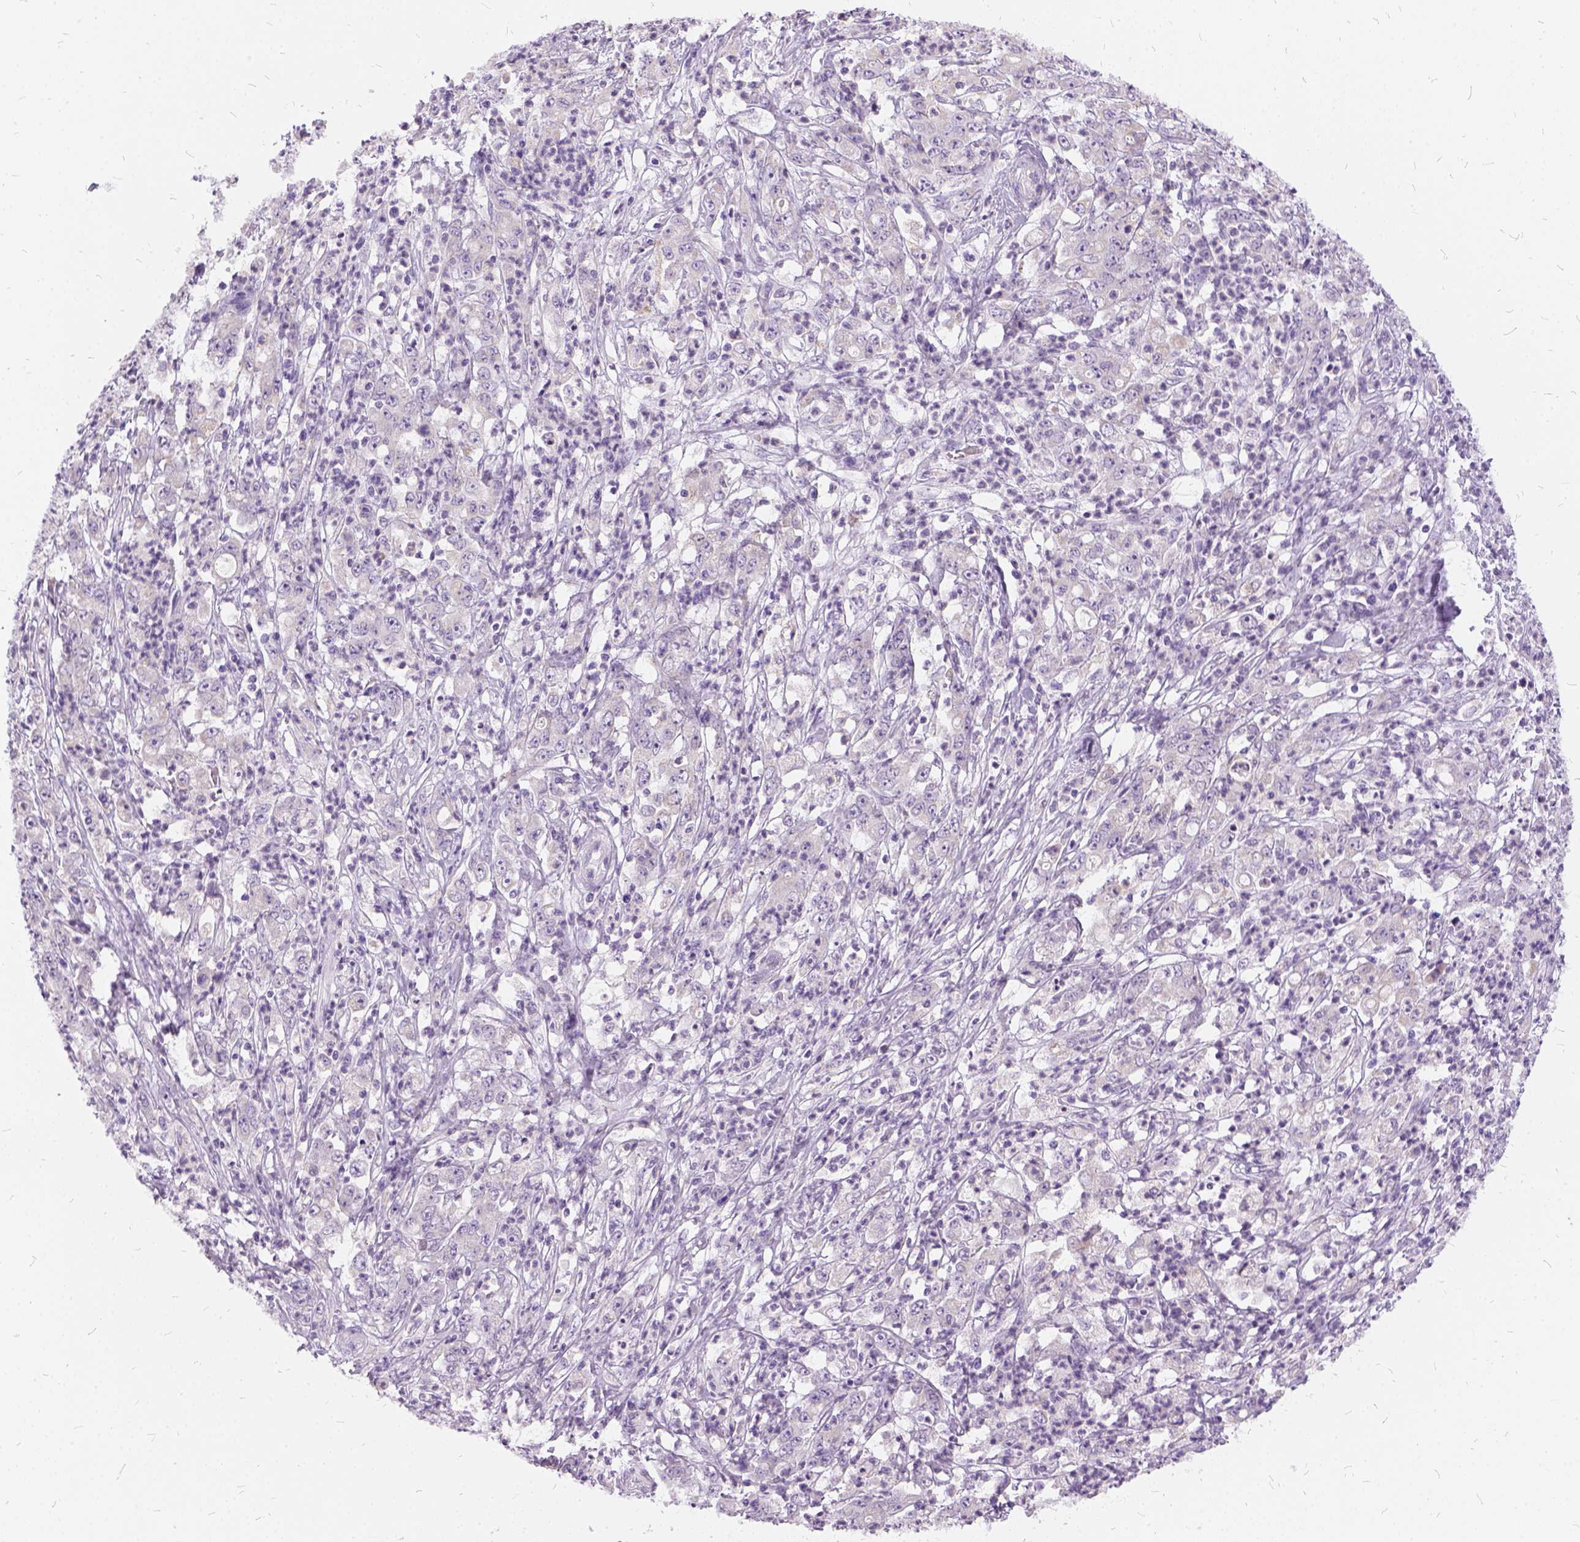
{"staining": {"intensity": "negative", "quantity": "none", "location": "none"}, "tissue": "stomach cancer", "cell_type": "Tumor cells", "image_type": "cancer", "snomed": [{"axis": "morphology", "description": "Adenocarcinoma, NOS"}, {"axis": "topography", "description": "Stomach, lower"}], "caption": "Immunohistochemical staining of human stomach adenocarcinoma demonstrates no significant positivity in tumor cells.", "gene": "FDX1", "patient": {"sex": "female", "age": 71}}